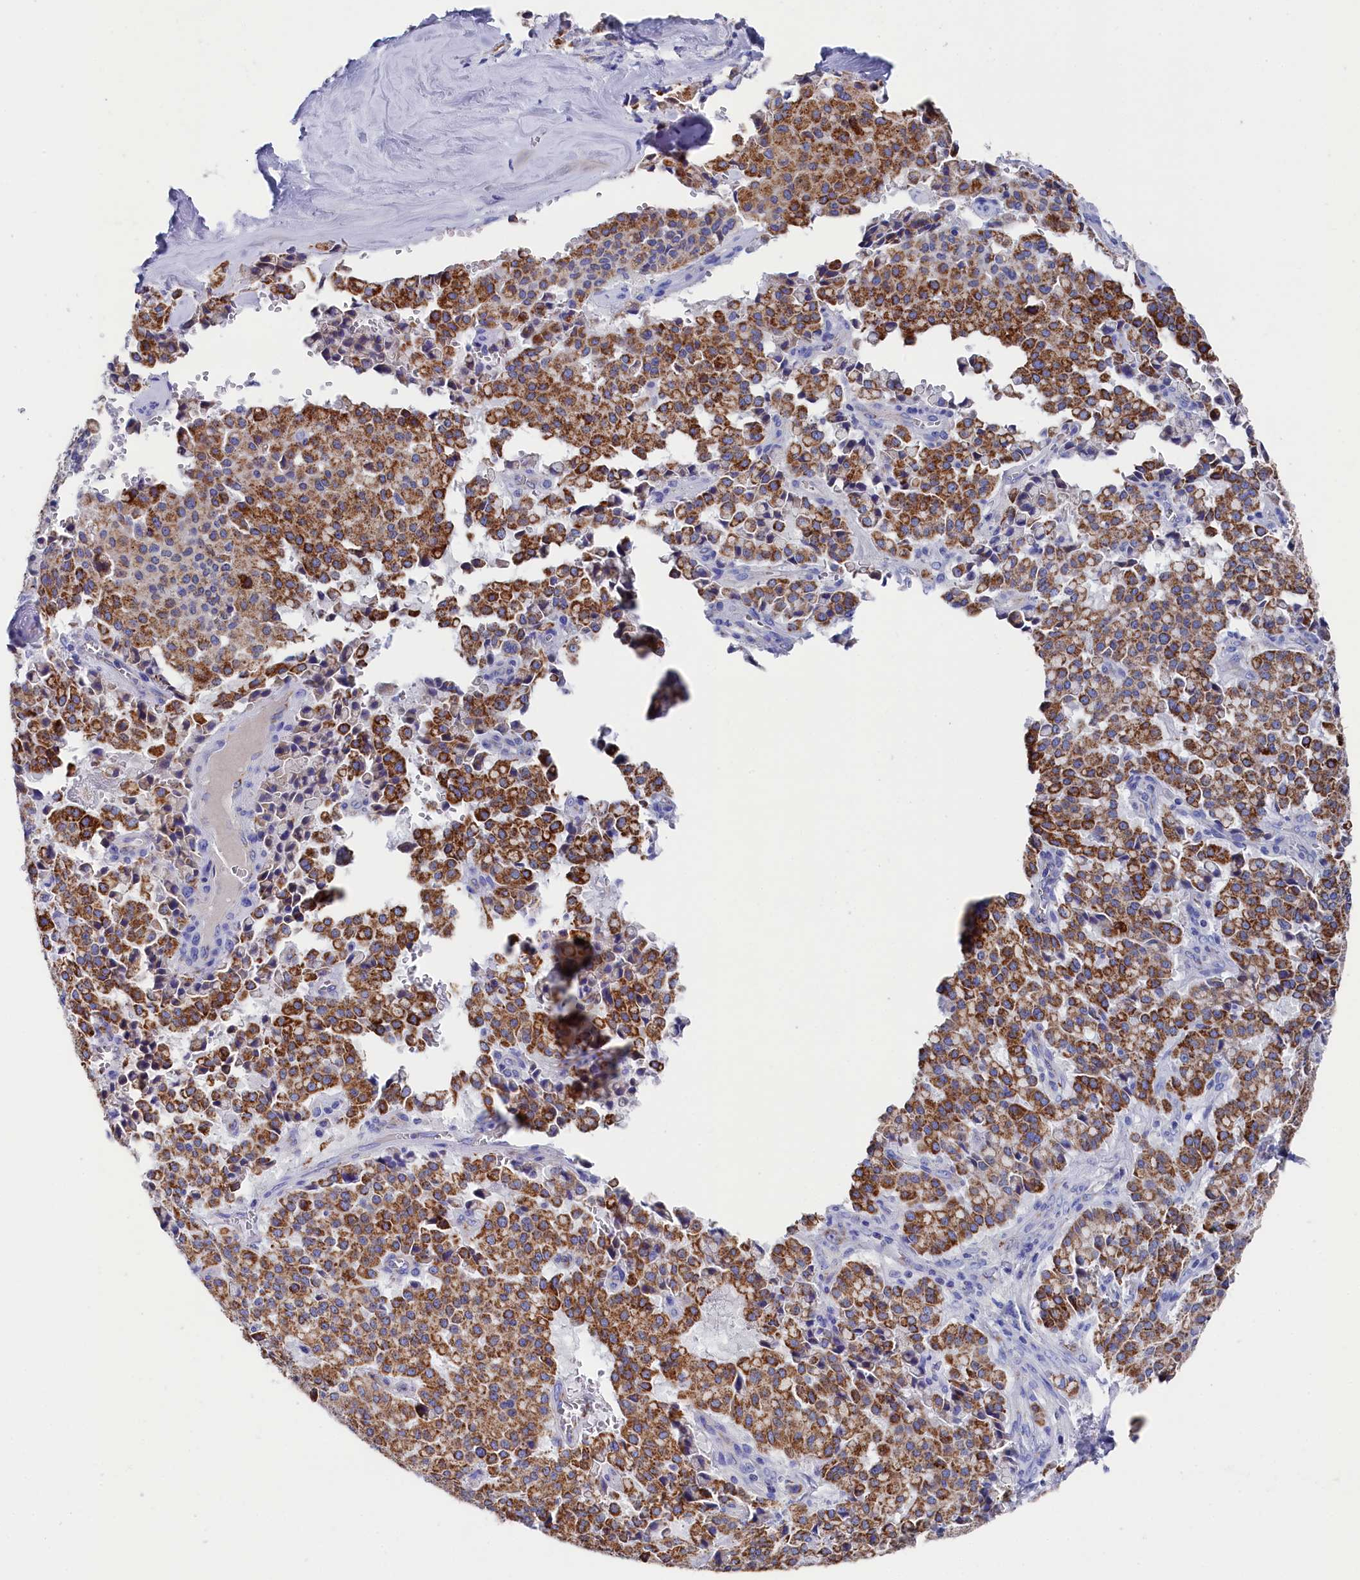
{"staining": {"intensity": "moderate", "quantity": ">75%", "location": "cytoplasmic/membranous"}, "tissue": "pancreatic cancer", "cell_type": "Tumor cells", "image_type": "cancer", "snomed": [{"axis": "morphology", "description": "Adenocarcinoma, NOS"}, {"axis": "topography", "description": "Pancreas"}], "caption": "Immunohistochemistry (DAB (3,3'-diaminobenzidine)) staining of adenocarcinoma (pancreatic) demonstrates moderate cytoplasmic/membranous protein positivity in approximately >75% of tumor cells. The protein is shown in brown color, while the nuclei are stained blue.", "gene": "MMAB", "patient": {"sex": "male", "age": 65}}